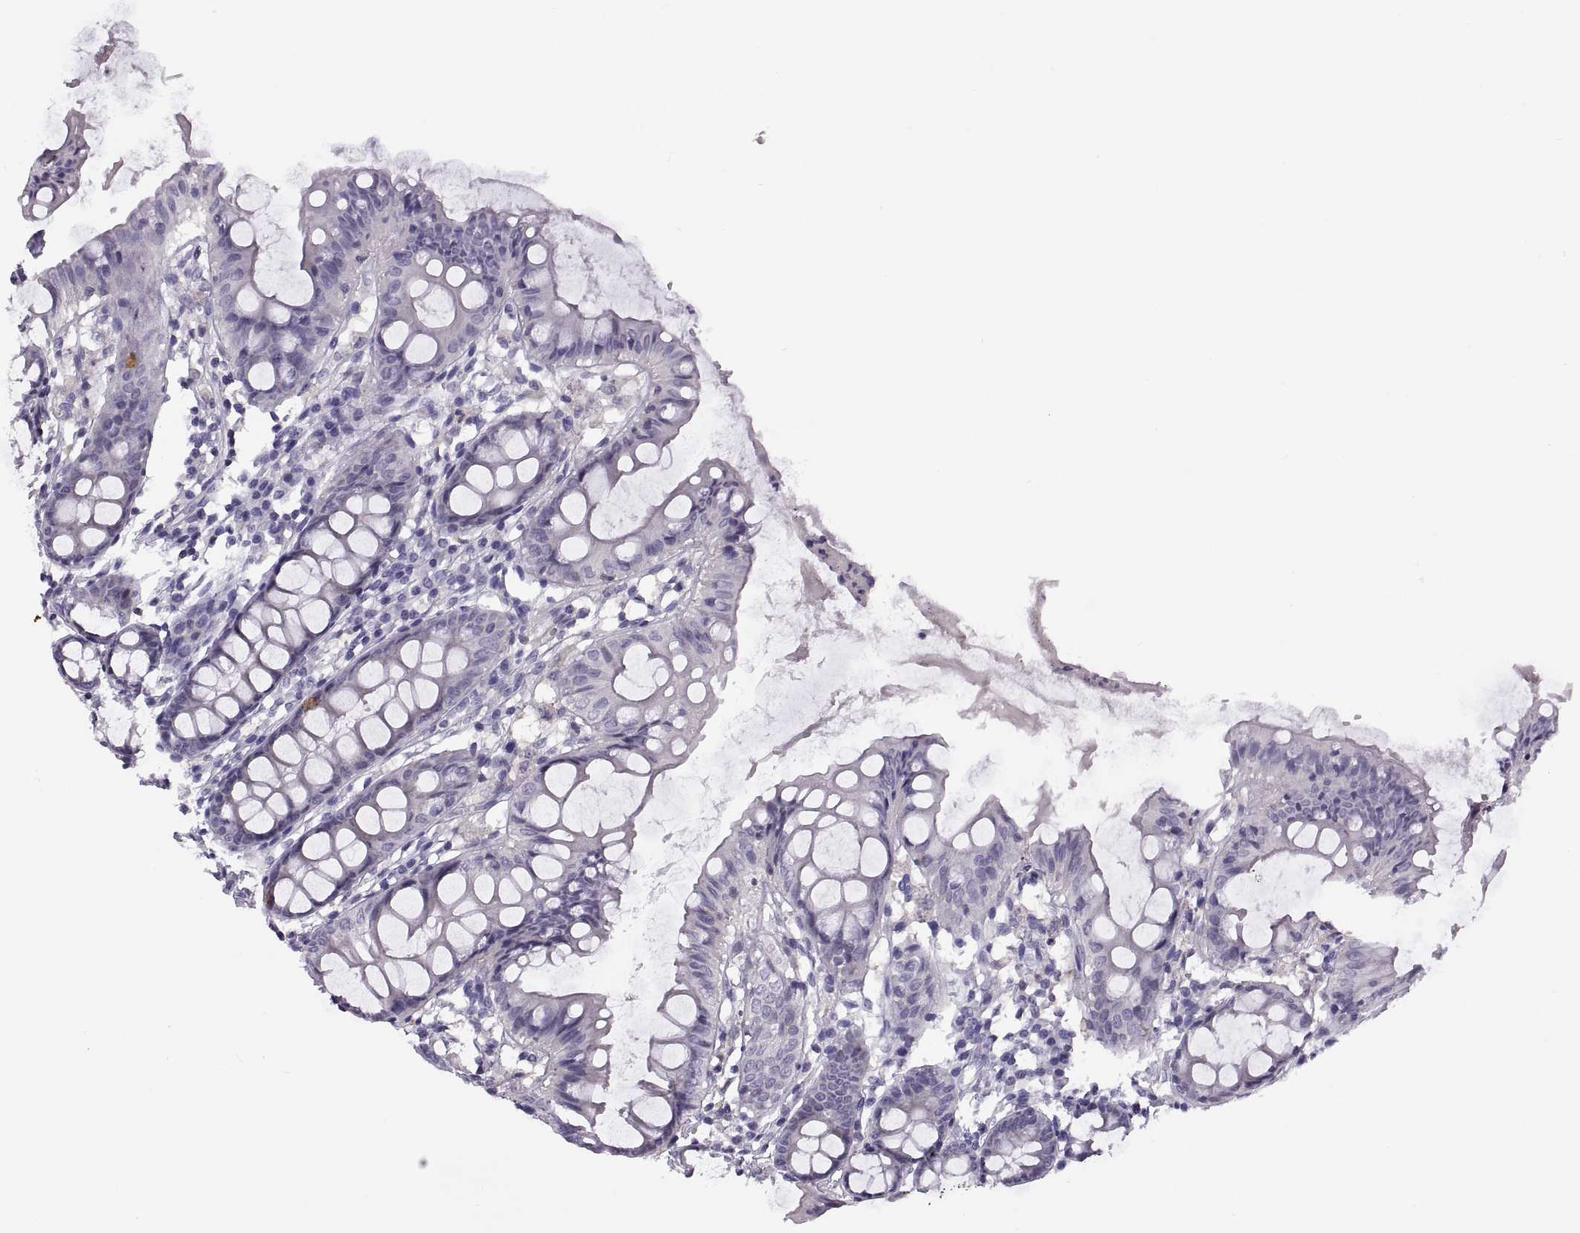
{"staining": {"intensity": "negative", "quantity": "none", "location": "none"}, "tissue": "colon", "cell_type": "Endothelial cells", "image_type": "normal", "snomed": [{"axis": "morphology", "description": "Normal tissue, NOS"}, {"axis": "topography", "description": "Colon"}], "caption": "There is no significant expression in endothelial cells of colon. Nuclei are stained in blue.", "gene": "TTC21A", "patient": {"sex": "female", "age": 84}}